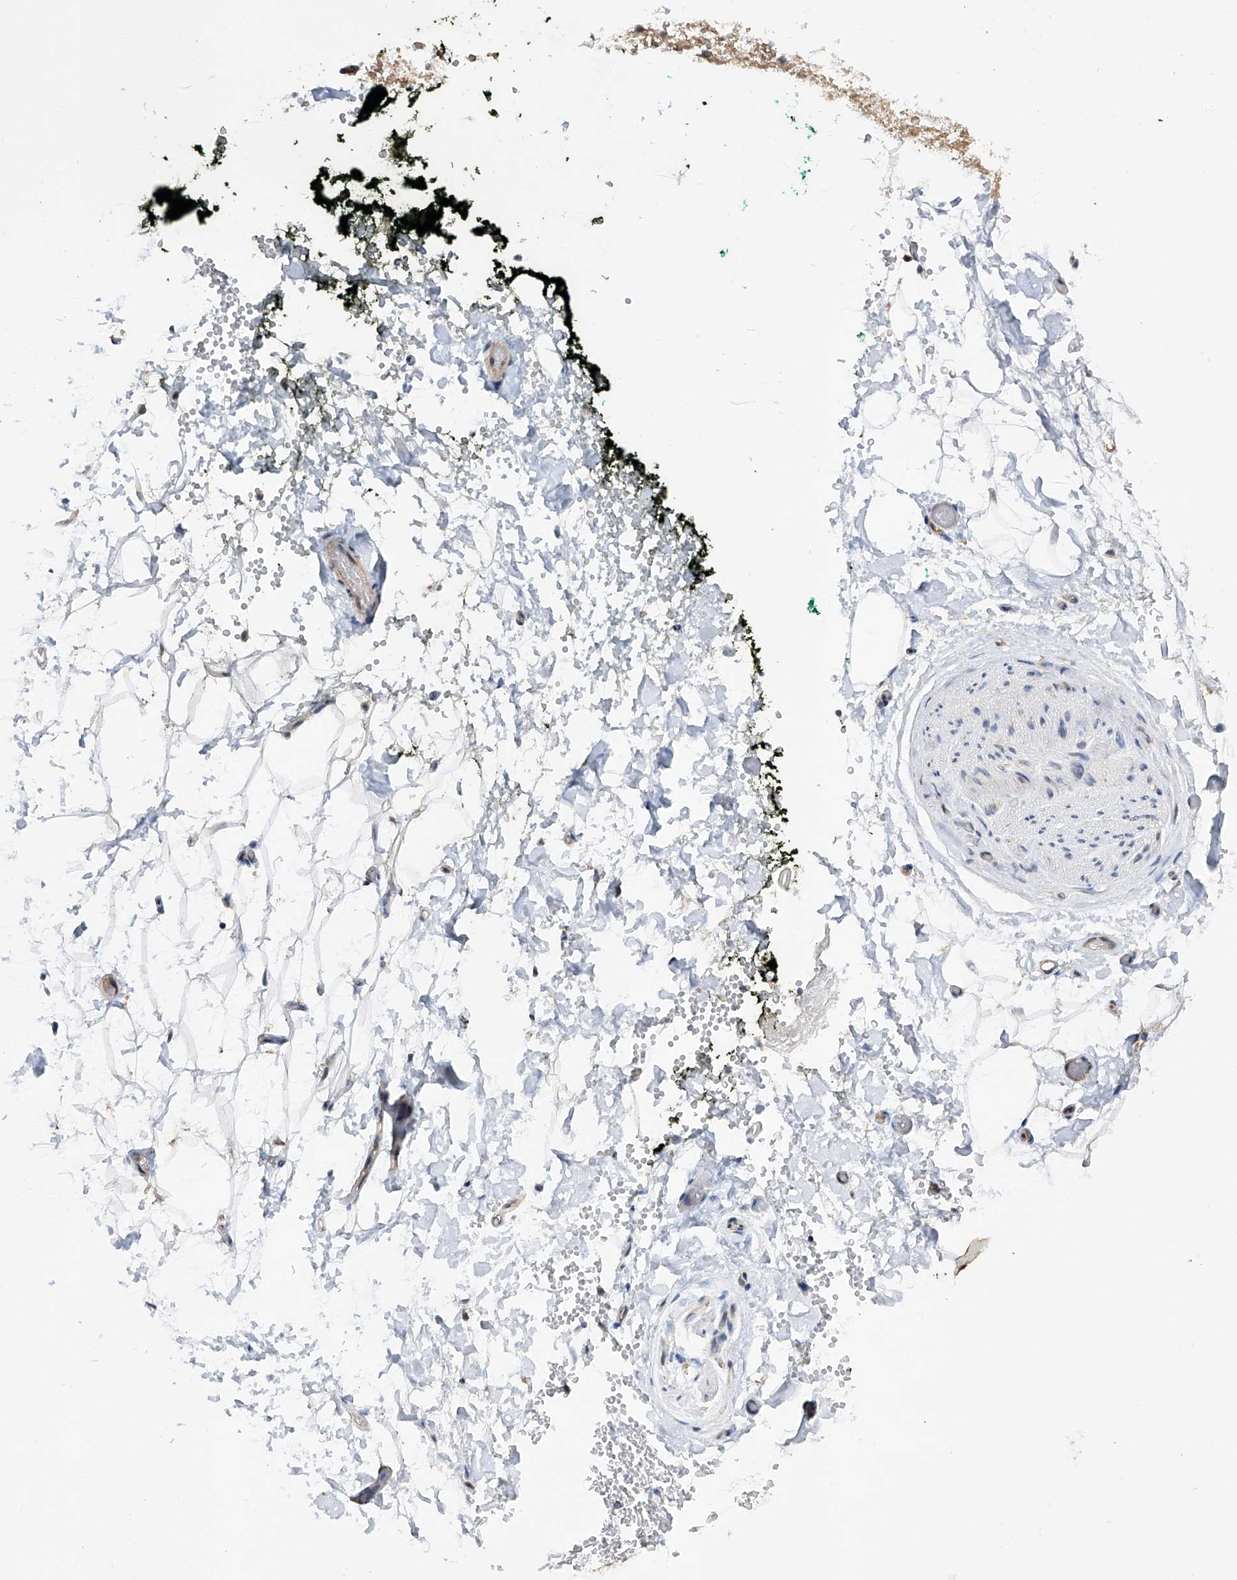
{"staining": {"intensity": "negative", "quantity": "none", "location": "none"}, "tissue": "adipose tissue", "cell_type": "Adipocytes", "image_type": "normal", "snomed": [{"axis": "morphology", "description": "Normal tissue, NOS"}, {"axis": "morphology", "description": "Adenocarcinoma, NOS"}, {"axis": "topography", "description": "Pancreas"}, {"axis": "topography", "description": "Peripheral nerve tissue"}], "caption": "An immunohistochemistry image of unremarkable adipose tissue is shown. There is no staining in adipocytes of adipose tissue. (DAB (3,3'-diaminobenzidine) IHC, high magnification).", "gene": "USP45", "patient": {"sex": "male", "age": 59}}